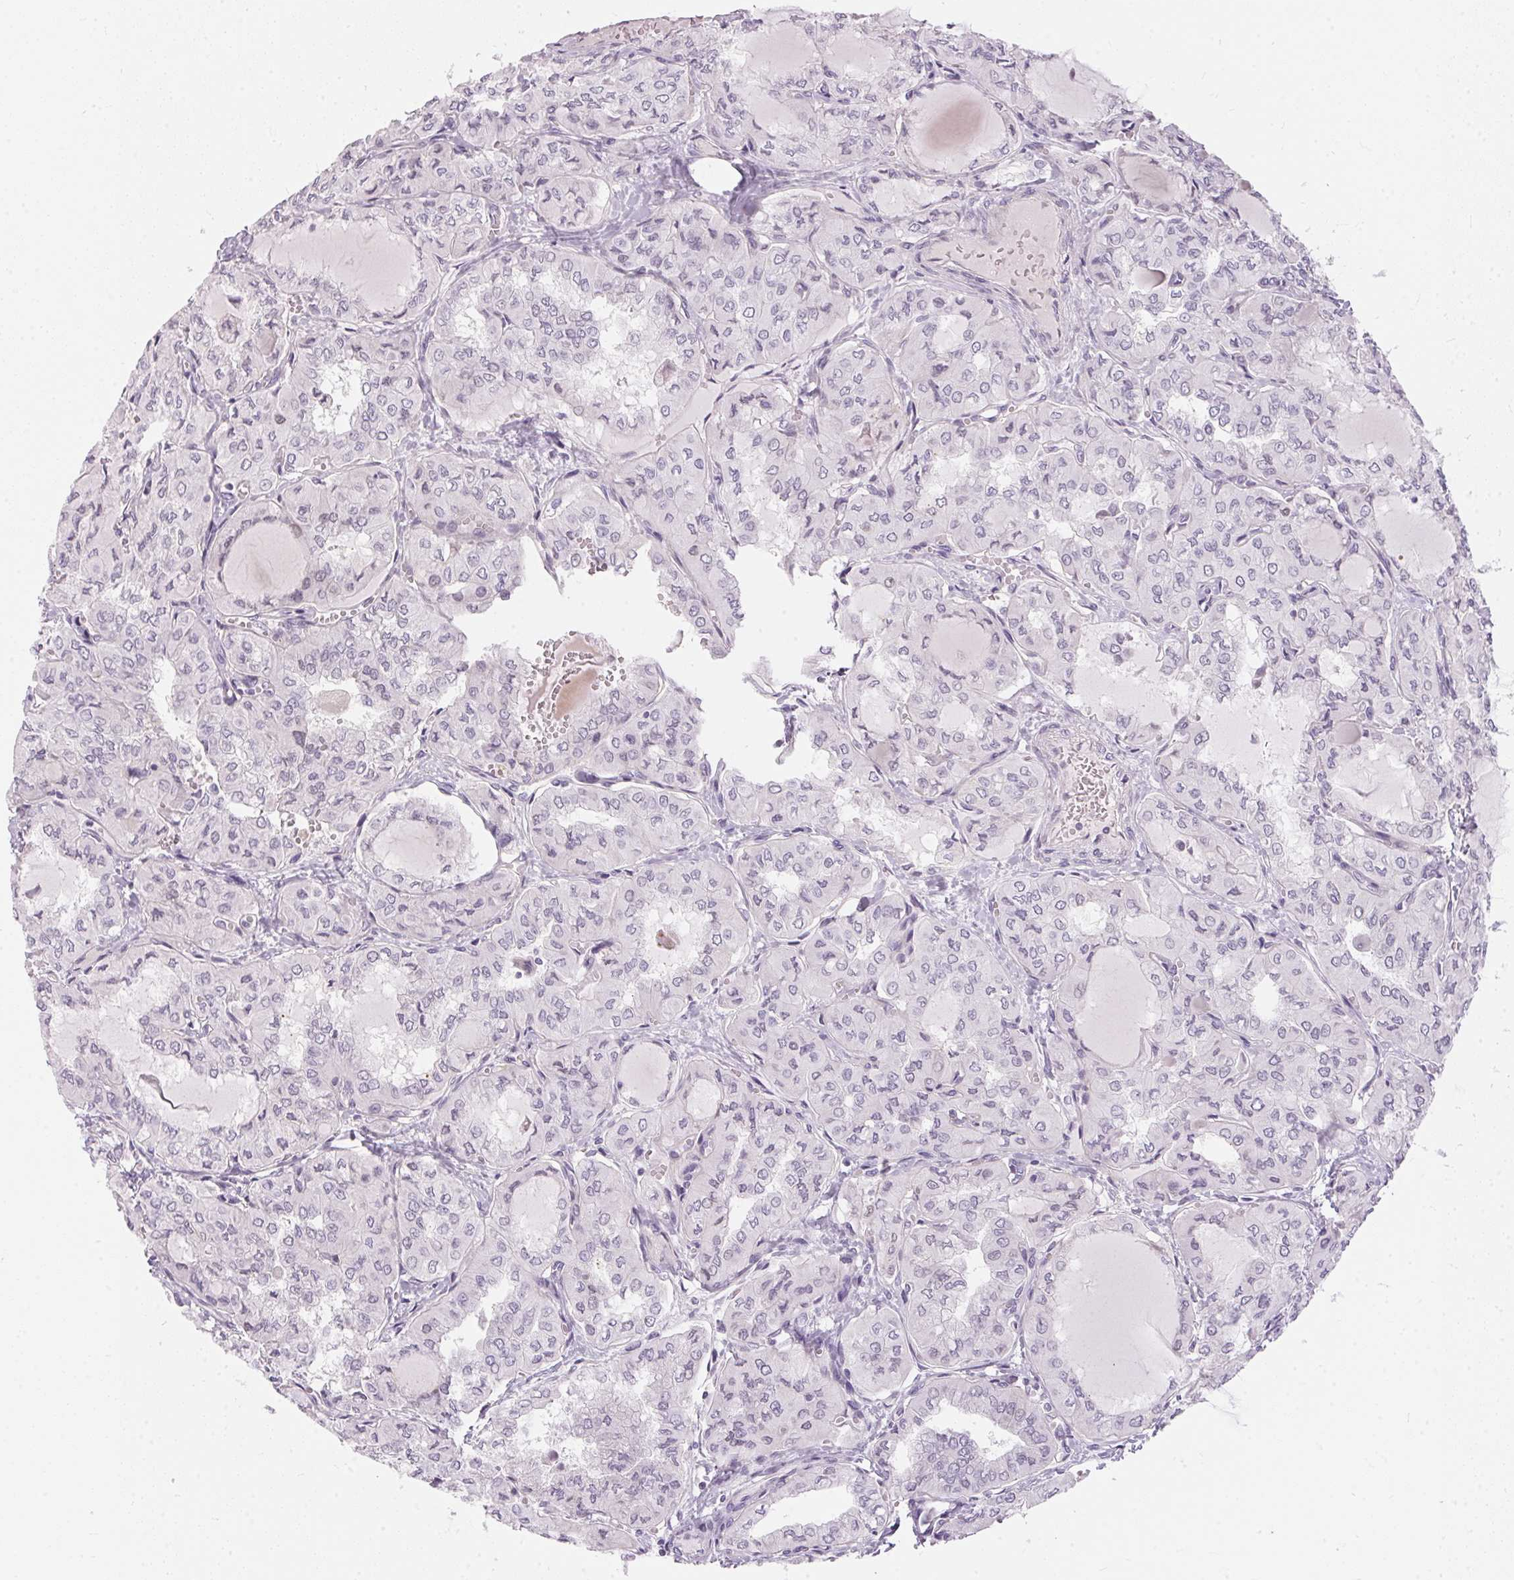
{"staining": {"intensity": "negative", "quantity": "none", "location": "none"}, "tissue": "thyroid cancer", "cell_type": "Tumor cells", "image_type": "cancer", "snomed": [{"axis": "morphology", "description": "Papillary adenocarcinoma, NOS"}, {"axis": "topography", "description": "Thyroid gland"}], "caption": "Immunohistochemical staining of thyroid papillary adenocarcinoma reveals no significant expression in tumor cells.", "gene": "GDAP1L1", "patient": {"sex": "male", "age": 20}}